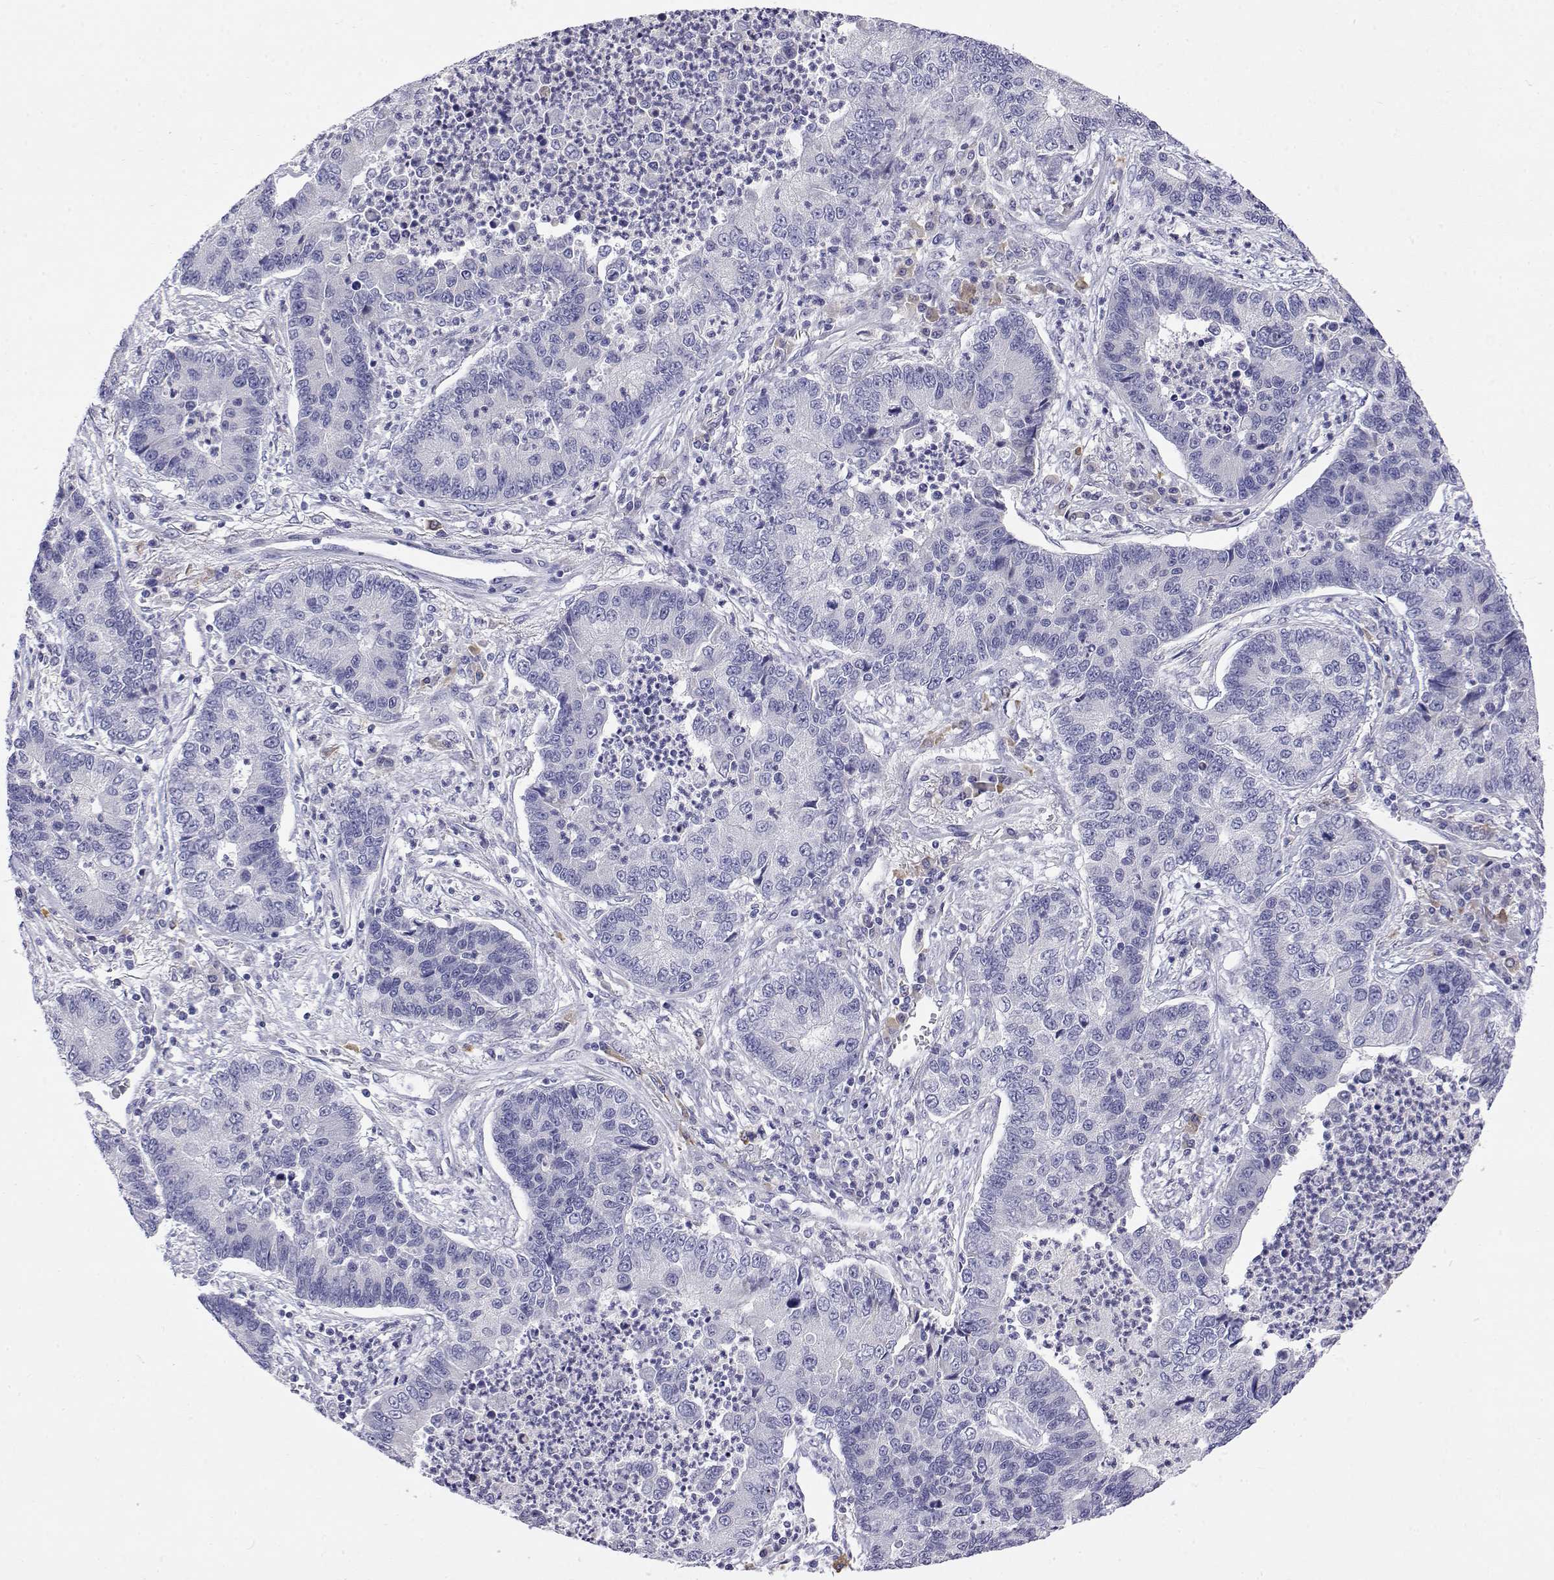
{"staining": {"intensity": "negative", "quantity": "none", "location": "none"}, "tissue": "lung cancer", "cell_type": "Tumor cells", "image_type": "cancer", "snomed": [{"axis": "morphology", "description": "Adenocarcinoma, NOS"}, {"axis": "topography", "description": "Lung"}], "caption": "High power microscopy image of an immunohistochemistry image of adenocarcinoma (lung), revealing no significant staining in tumor cells. (DAB immunohistochemistry visualized using brightfield microscopy, high magnification).", "gene": "LY6D", "patient": {"sex": "female", "age": 57}}